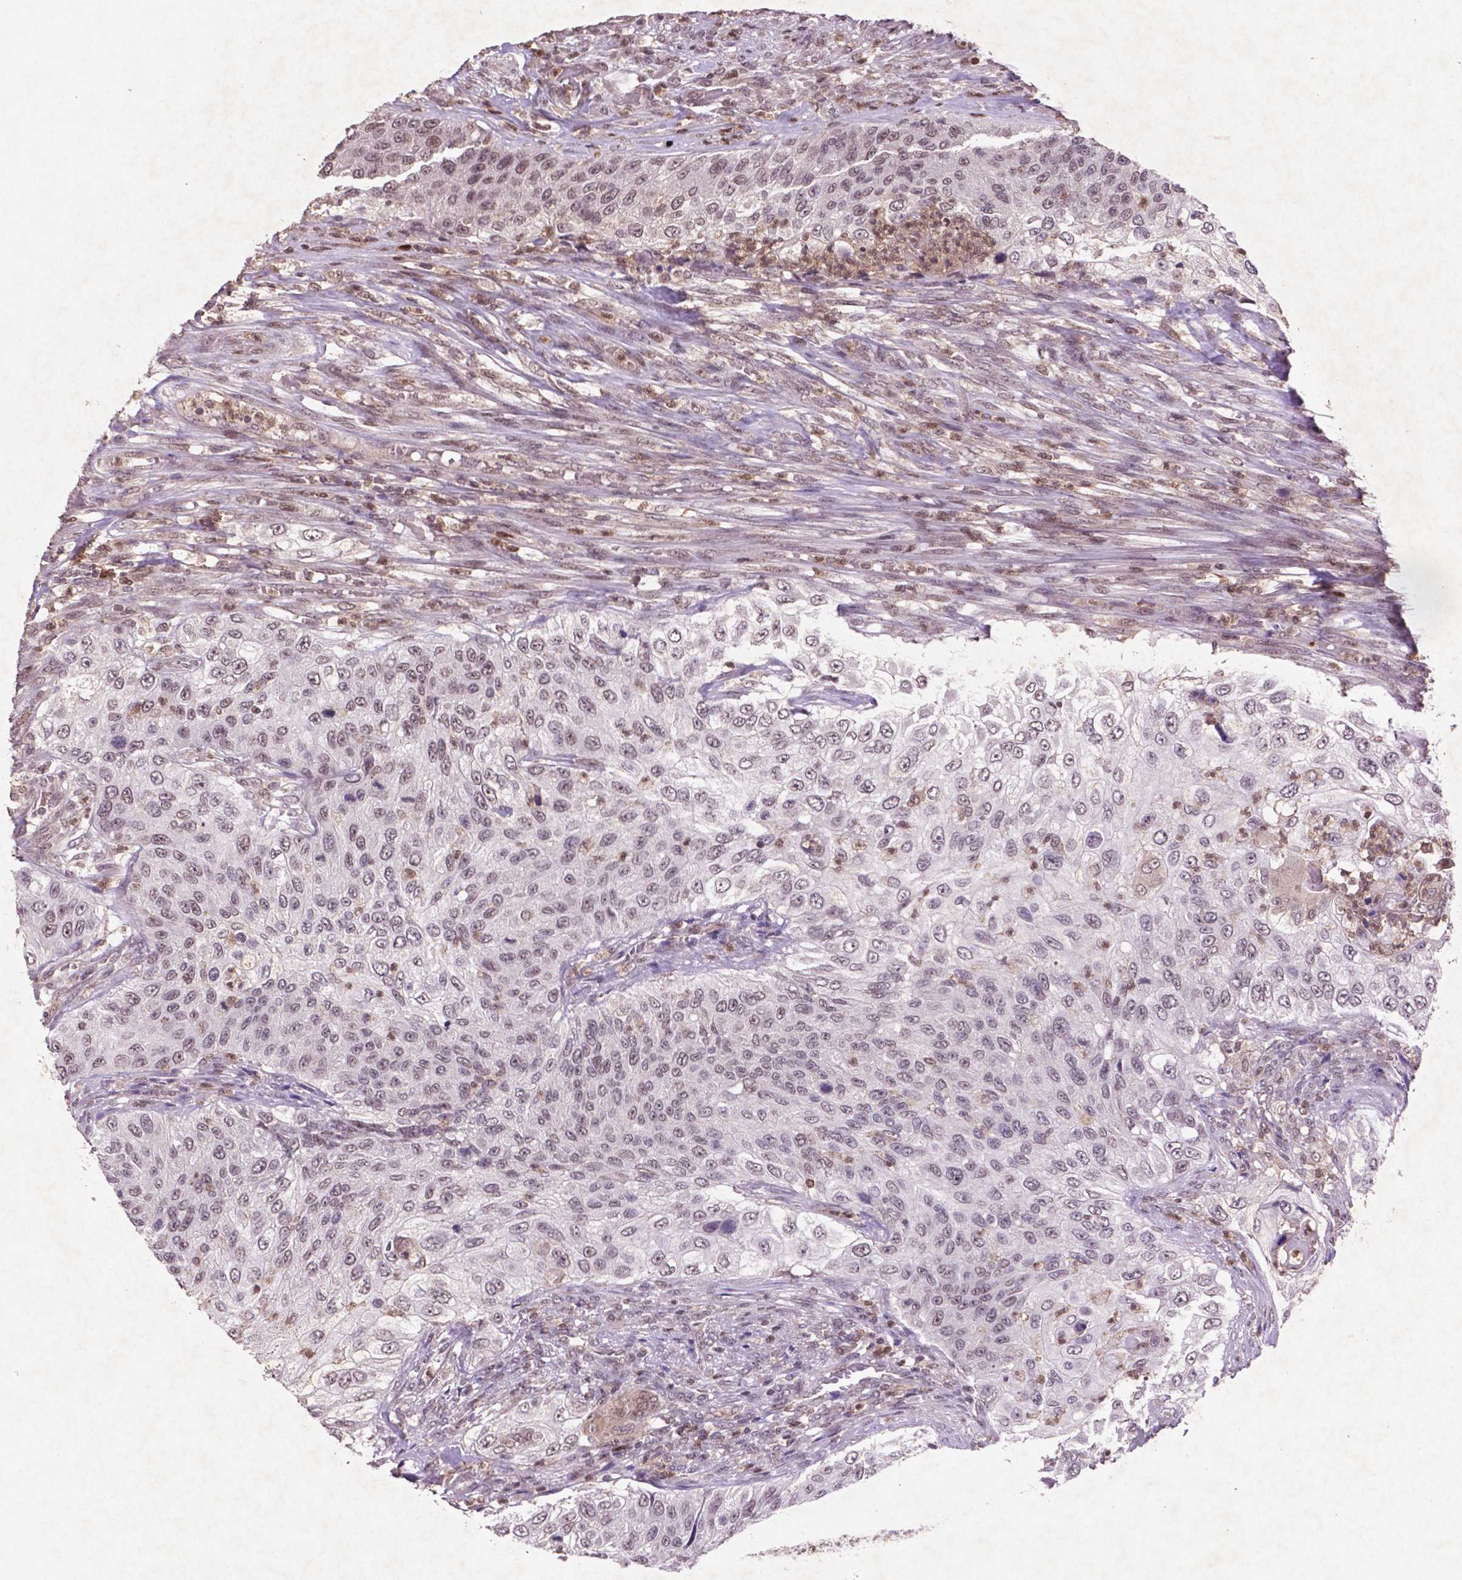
{"staining": {"intensity": "weak", "quantity": "25%-75%", "location": "nuclear"}, "tissue": "urothelial cancer", "cell_type": "Tumor cells", "image_type": "cancer", "snomed": [{"axis": "morphology", "description": "Urothelial carcinoma, High grade"}, {"axis": "topography", "description": "Urinary bladder"}], "caption": "IHC (DAB) staining of high-grade urothelial carcinoma displays weak nuclear protein positivity in approximately 25%-75% of tumor cells.", "gene": "GLRX", "patient": {"sex": "female", "age": 60}}